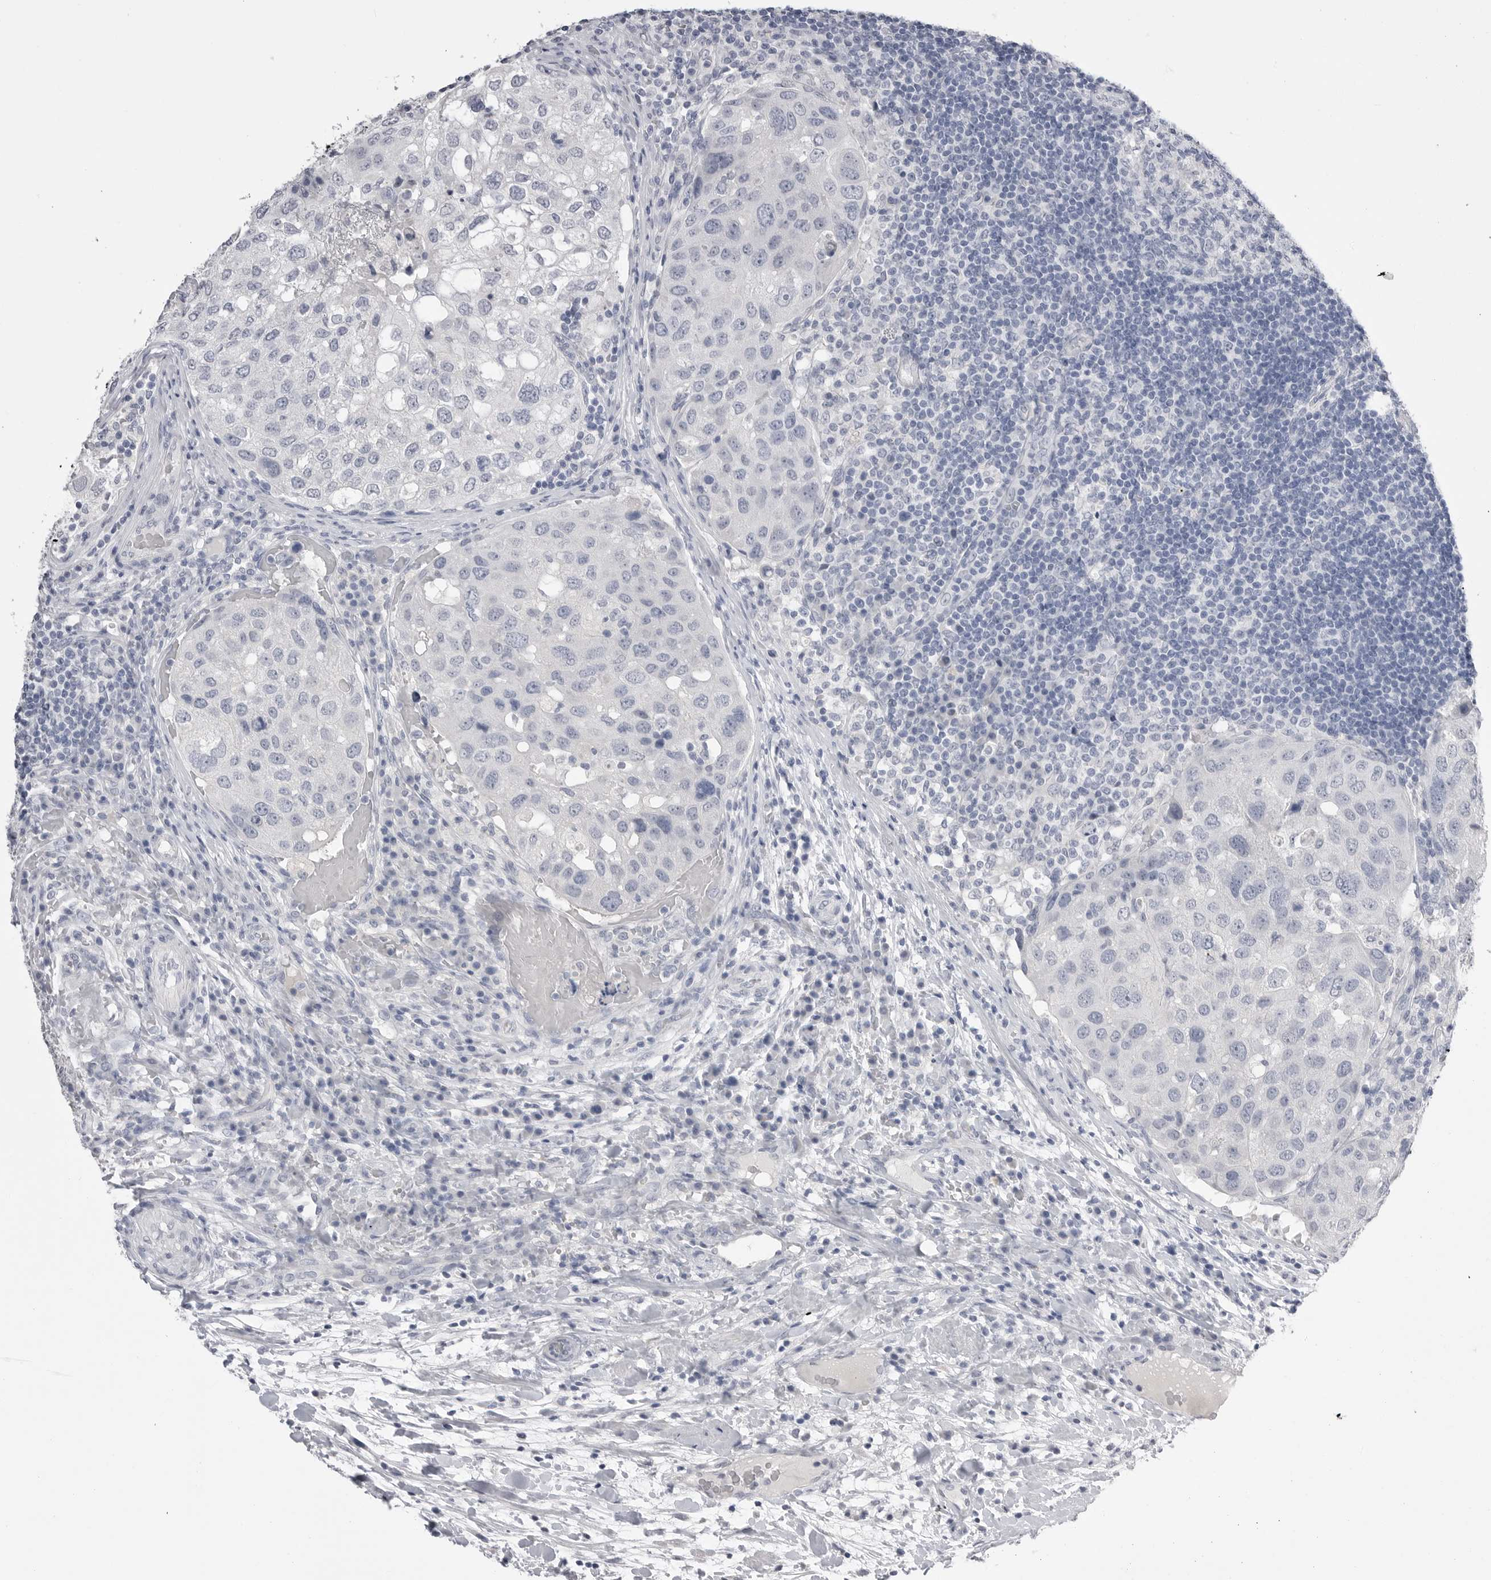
{"staining": {"intensity": "negative", "quantity": "none", "location": "none"}, "tissue": "urothelial cancer", "cell_type": "Tumor cells", "image_type": "cancer", "snomed": [{"axis": "morphology", "description": "Urothelial carcinoma, High grade"}, {"axis": "topography", "description": "Lymph node"}, {"axis": "topography", "description": "Urinary bladder"}], "caption": "Immunohistochemistry (IHC) histopathology image of high-grade urothelial carcinoma stained for a protein (brown), which exhibits no positivity in tumor cells. (DAB immunohistochemistry (IHC), high magnification).", "gene": "CPB1", "patient": {"sex": "male", "age": 51}}